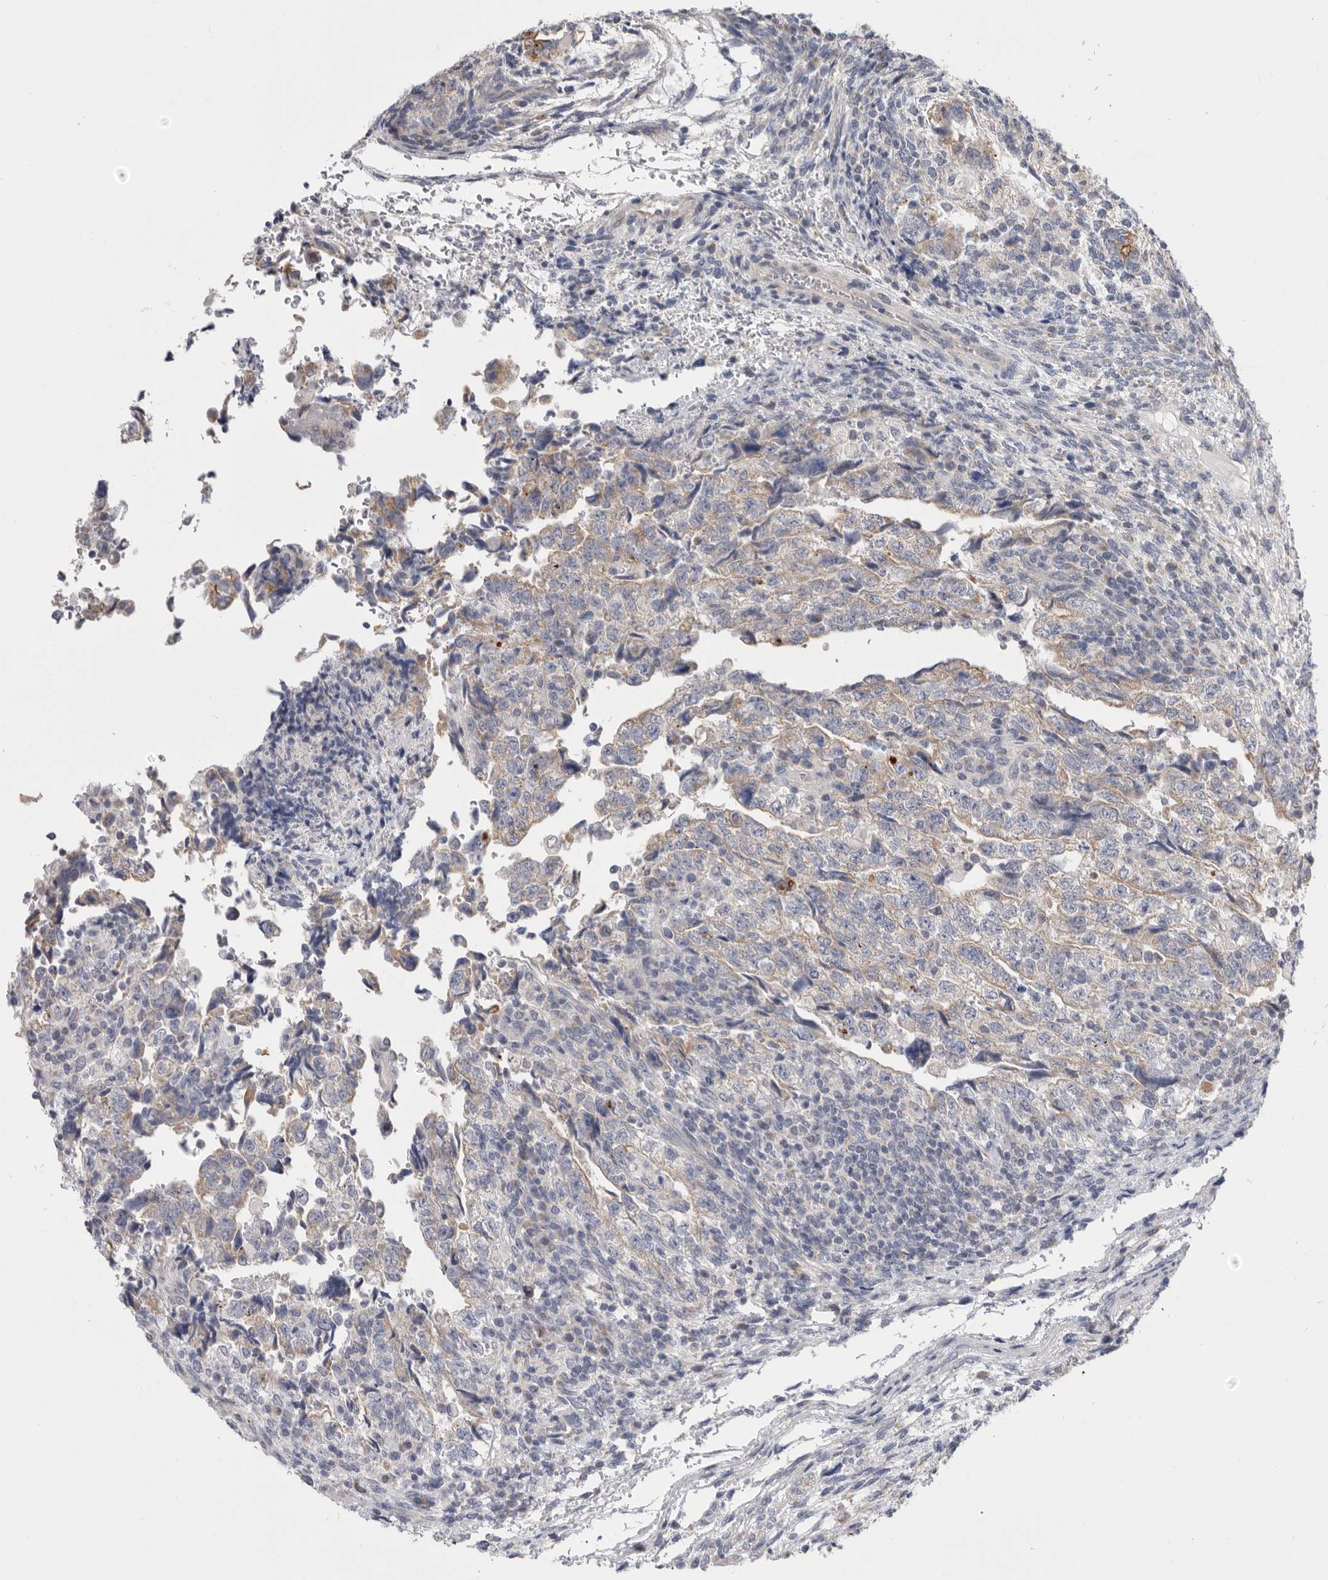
{"staining": {"intensity": "weak", "quantity": "<25%", "location": "cytoplasmic/membranous"}, "tissue": "testis cancer", "cell_type": "Tumor cells", "image_type": "cancer", "snomed": [{"axis": "morphology", "description": "Normal tissue, NOS"}, {"axis": "morphology", "description": "Carcinoma, Embryonal, NOS"}, {"axis": "topography", "description": "Testis"}], "caption": "High power microscopy histopathology image of an immunohistochemistry image of testis cancer (embryonal carcinoma), revealing no significant staining in tumor cells.", "gene": "MTFR1L", "patient": {"sex": "male", "age": 36}}